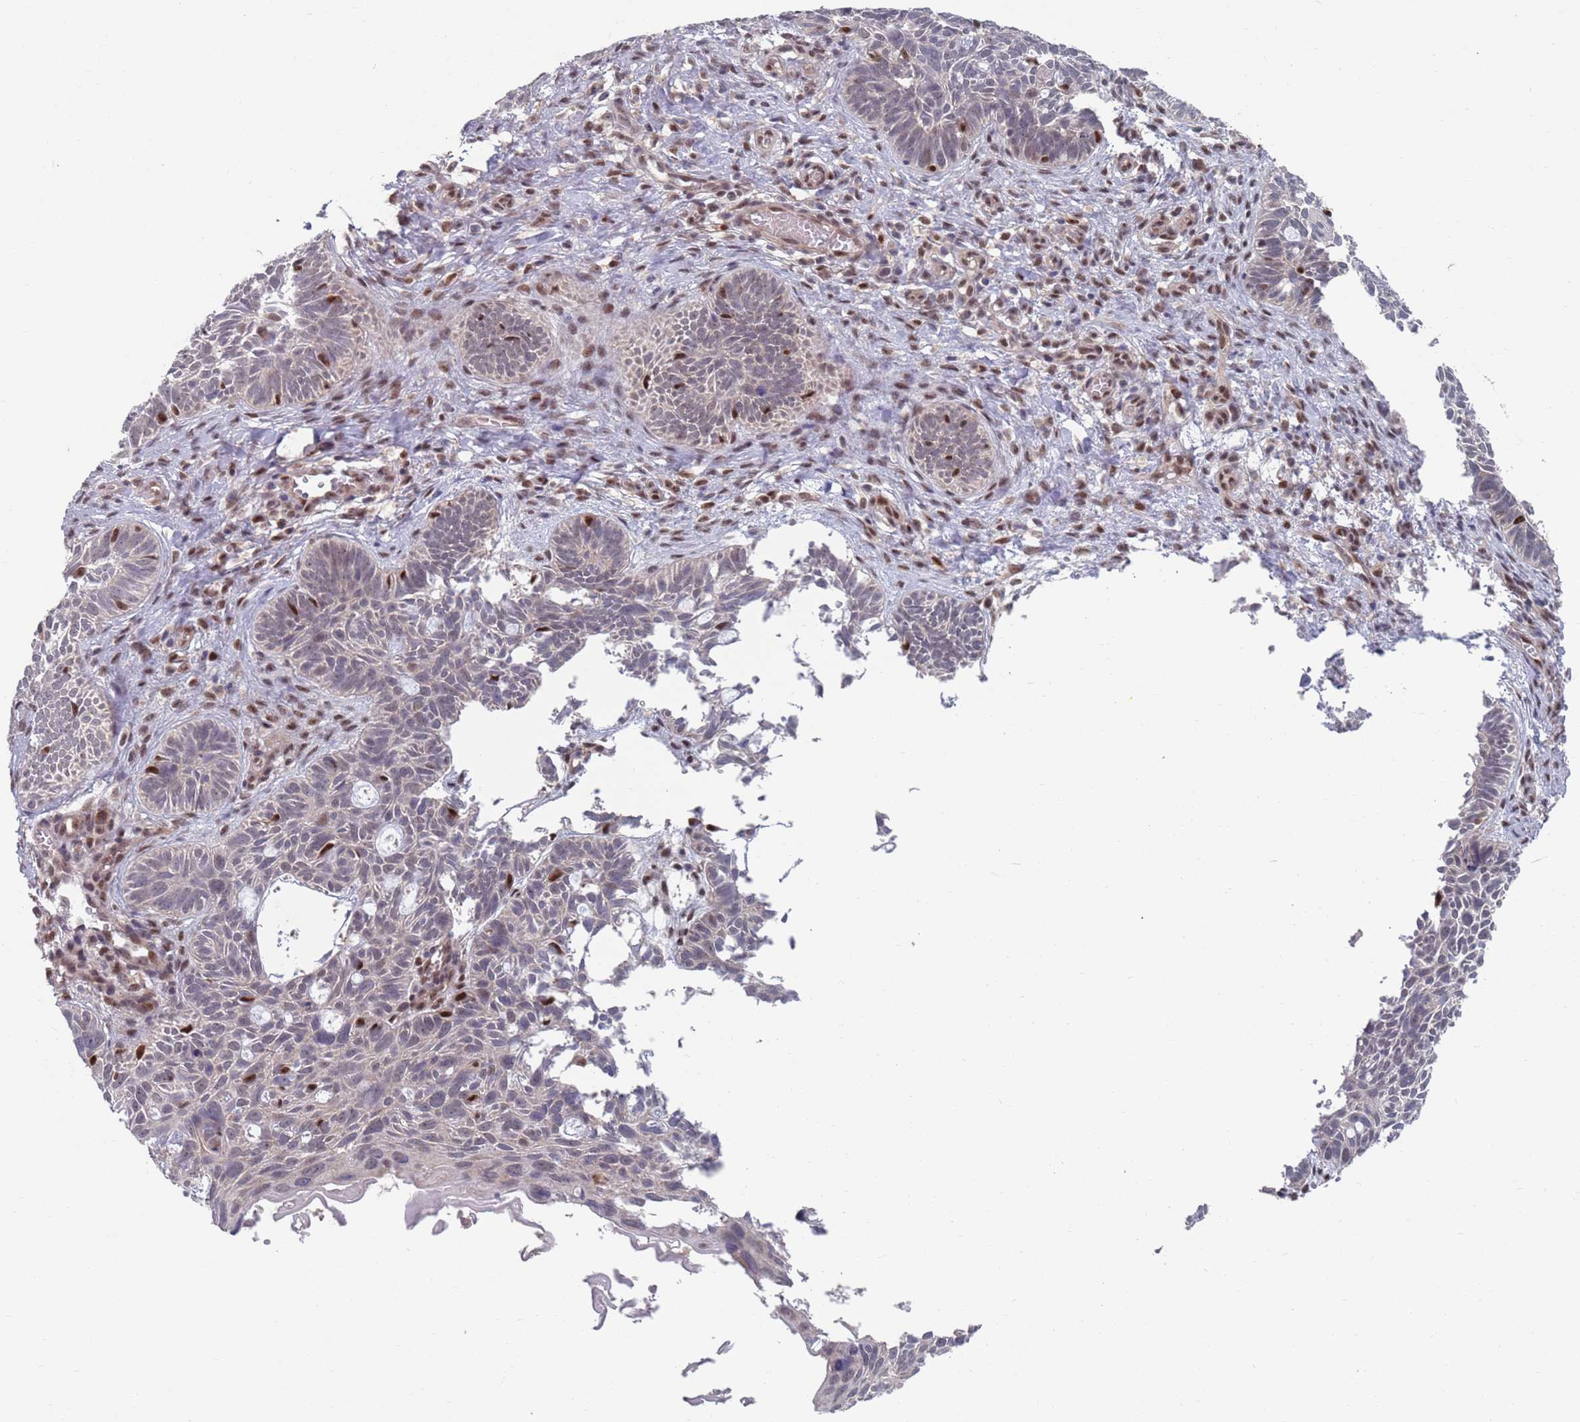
{"staining": {"intensity": "moderate", "quantity": "<25%", "location": "nuclear"}, "tissue": "skin cancer", "cell_type": "Tumor cells", "image_type": "cancer", "snomed": [{"axis": "morphology", "description": "Basal cell carcinoma"}, {"axis": "topography", "description": "Skin"}], "caption": "Immunohistochemistry (IHC) of human skin cancer (basal cell carcinoma) shows low levels of moderate nuclear positivity in about <25% of tumor cells.", "gene": "RPP25", "patient": {"sex": "male", "age": 69}}